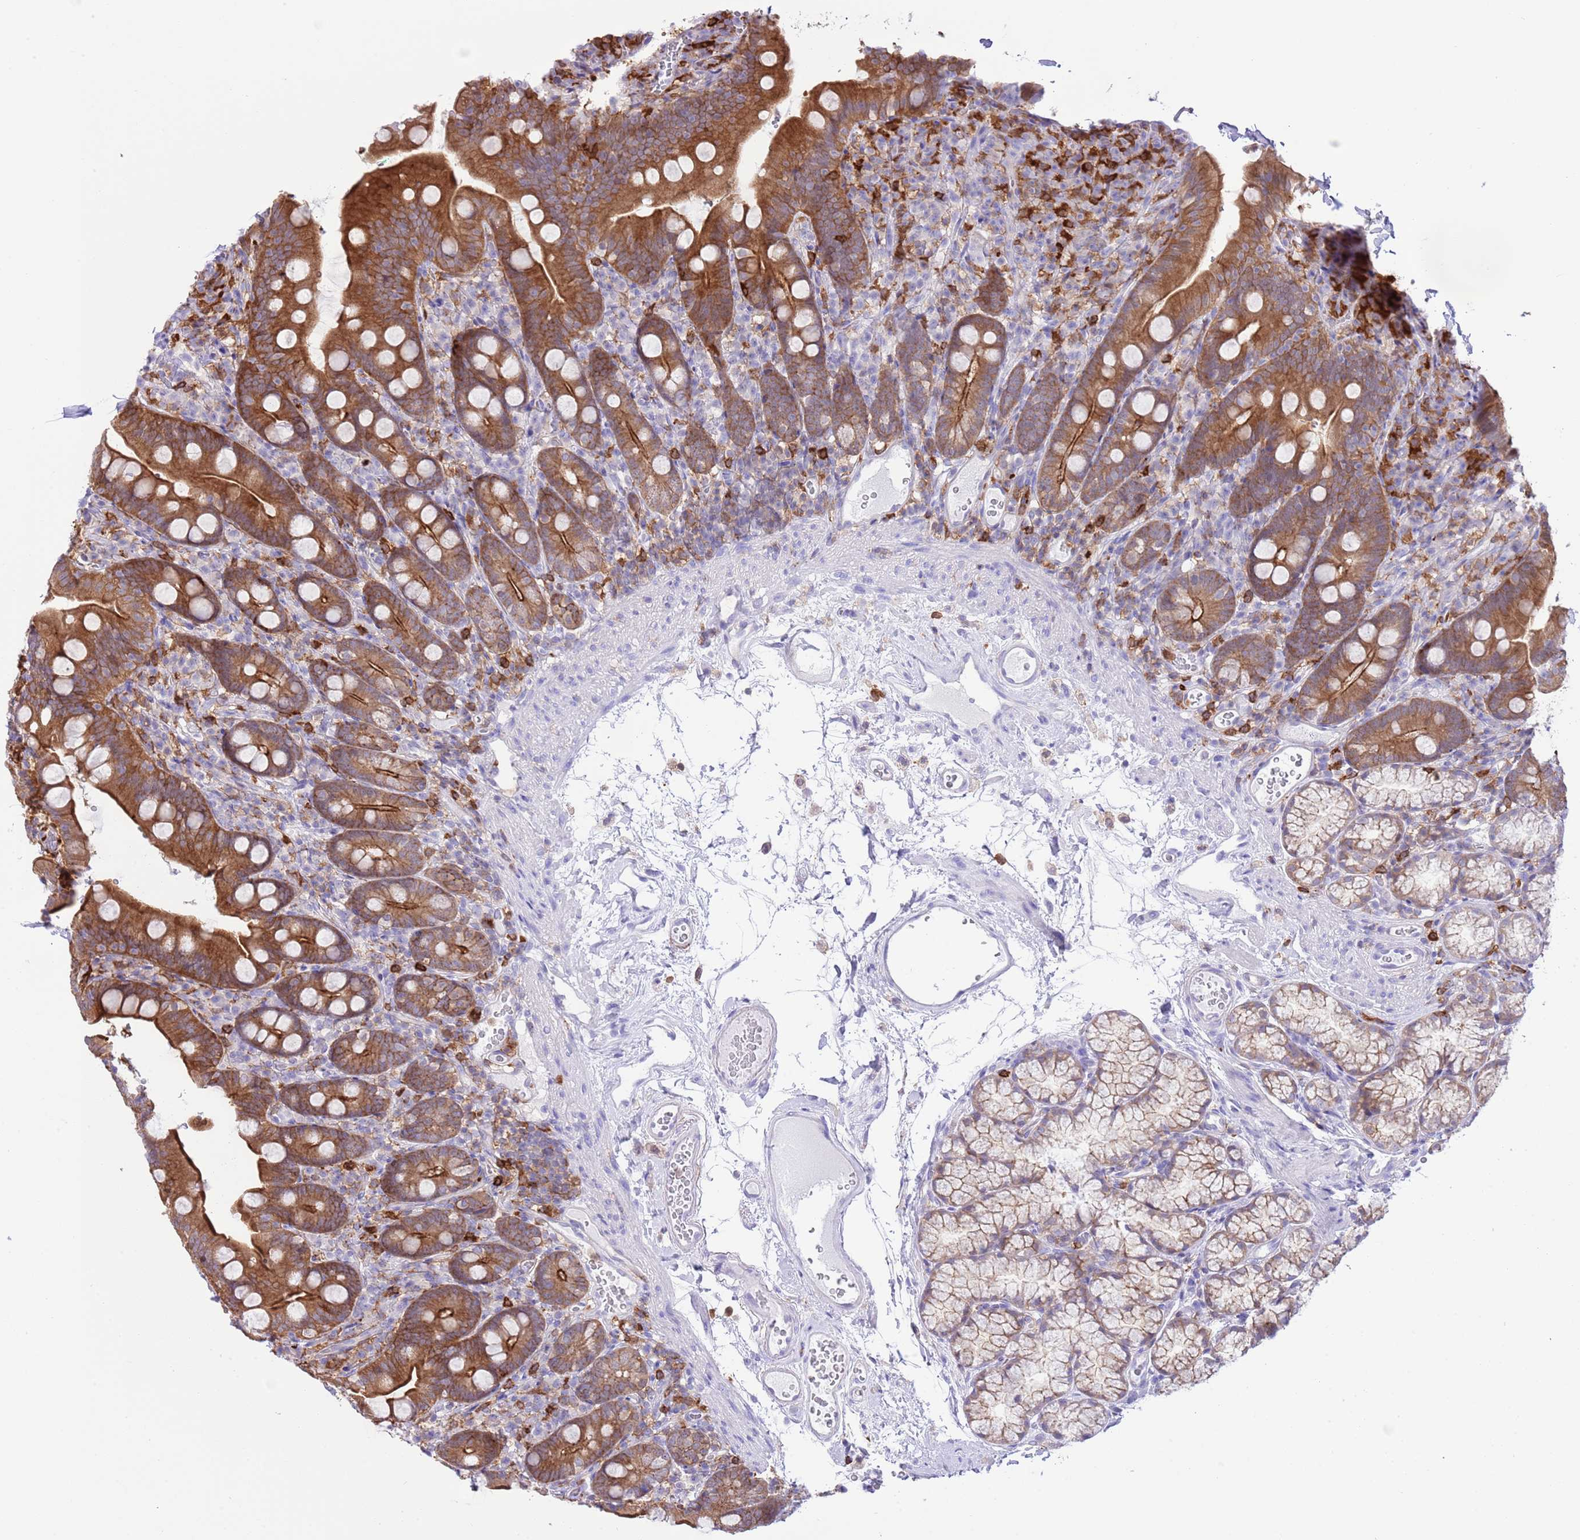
{"staining": {"intensity": "strong", "quantity": "25%-75%", "location": "cytoplasmic/membranous"}, "tissue": "duodenum", "cell_type": "Glandular cells", "image_type": "normal", "snomed": [{"axis": "morphology", "description": "Normal tissue, NOS"}, {"axis": "topography", "description": "Duodenum"}], "caption": "IHC of normal human duodenum displays high levels of strong cytoplasmic/membranous expression in about 25%-75% of glandular cells.", "gene": "EFHD2", "patient": {"sex": "female", "age": 67}}